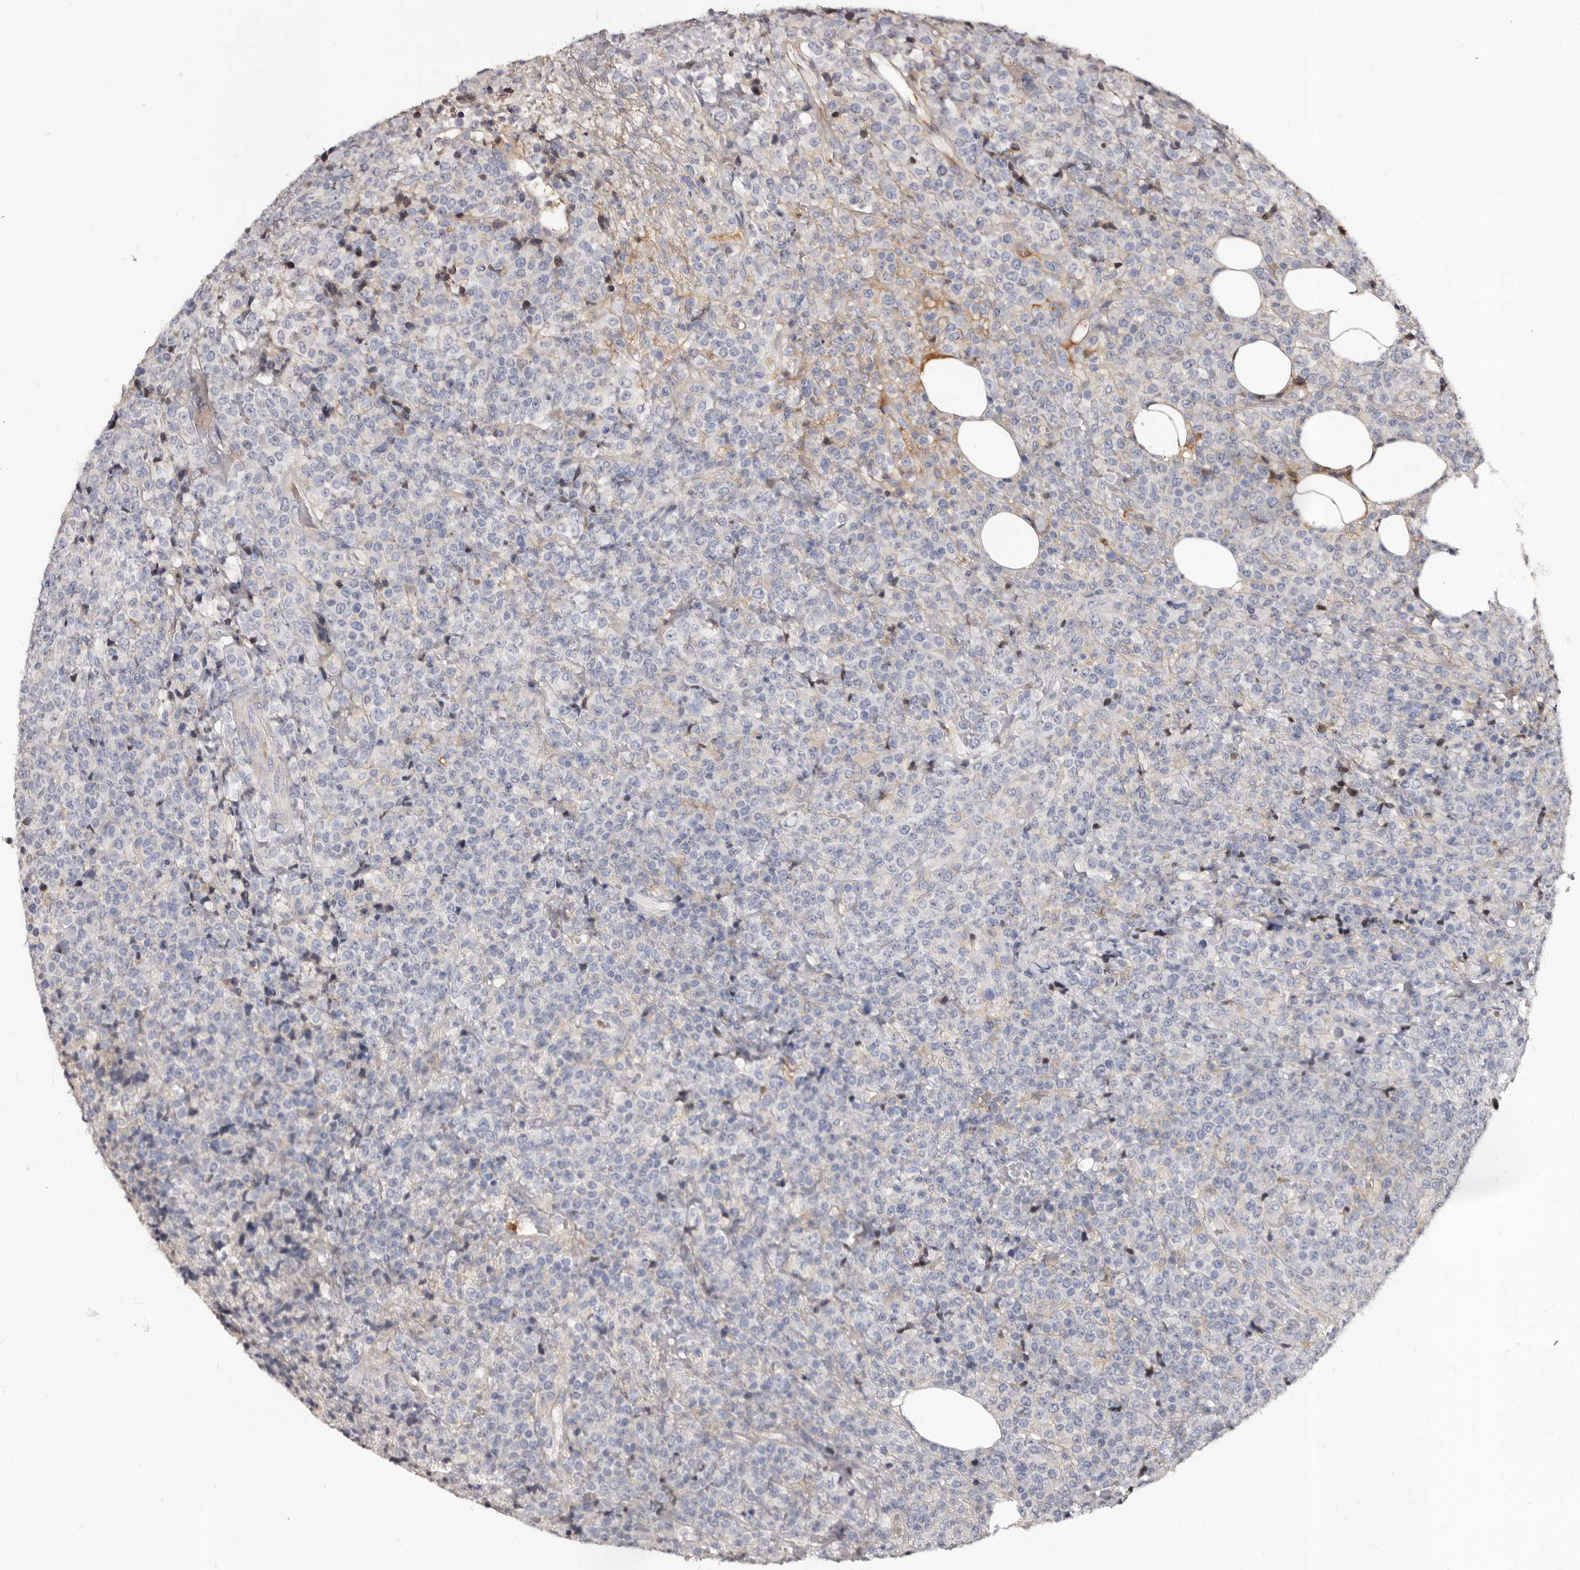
{"staining": {"intensity": "negative", "quantity": "none", "location": "none"}, "tissue": "lymphoma", "cell_type": "Tumor cells", "image_type": "cancer", "snomed": [{"axis": "morphology", "description": "Malignant lymphoma, non-Hodgkin's type, High grade"}, {"axis": "topography", "description": "Lymph node"}], "caption": "IHC image of neoplastic tissue: human high-grade malignant lymphoma, non-Hodgkin's type stained with DAB (3,3'-diaminobenzidine) reveals no significant protein positivity in tumor cells. Nuclei are stained in blue.", "gene": "PTAFR", "patient": {"sex": "male", "age": 13}}